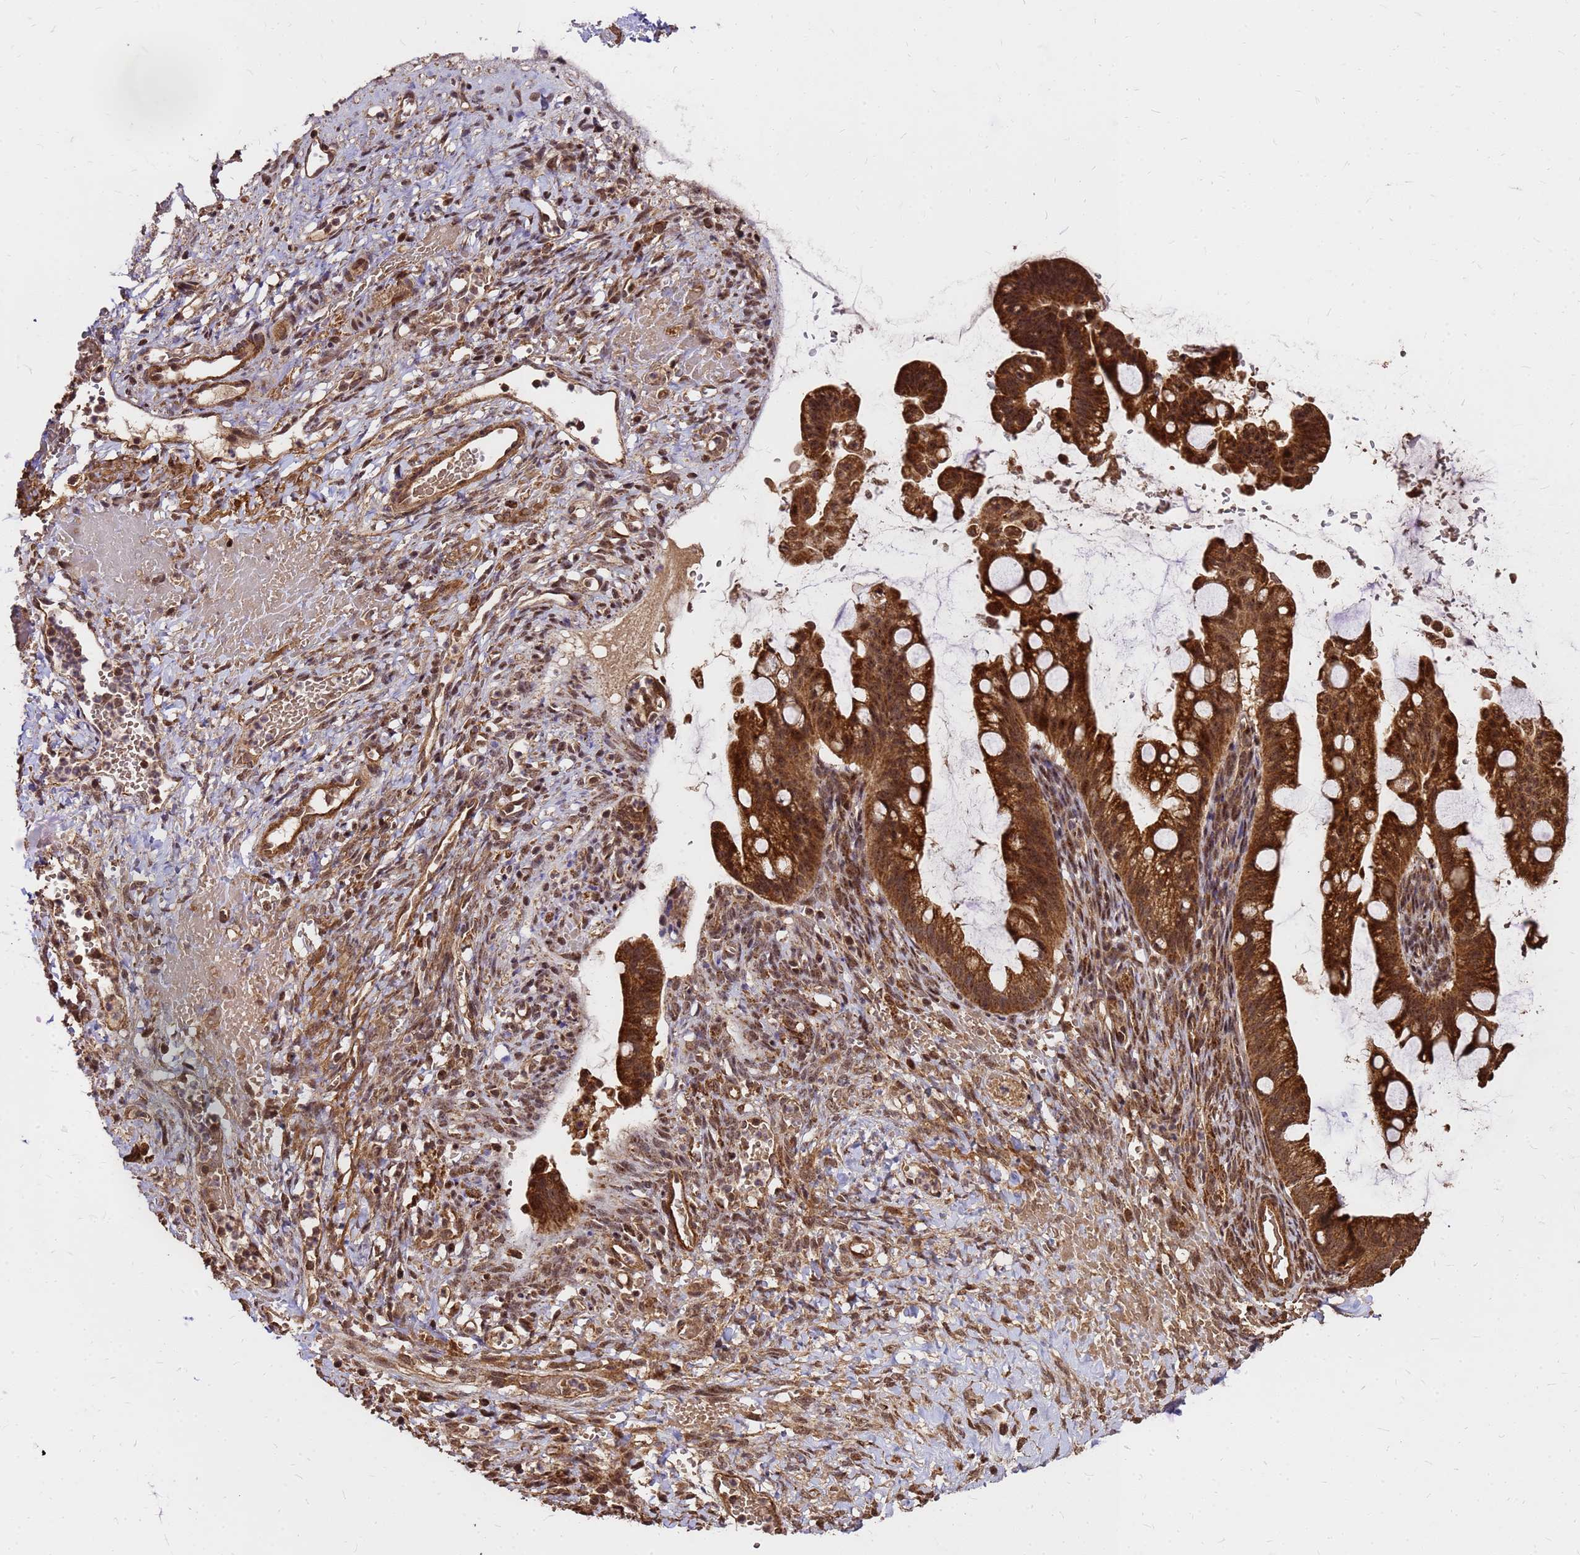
{"staining": {"intensity": "strong", "quantity": ">75%", "location": "cytoplasmic/membranous,nuclear"}, "tissue": "ovarian cancer", "cell_type": "Tumor cells", "image_type": "cancer", "snomed": [{"axis": "morphology", "description": "Cystadenocarcinoma, mucinous, NOS"}, {"axis": "topography", "description": "Ovary"}], "caption": "A photomicrograph of mucinous cystadenocarcinoma (ovarian) stained for a protein displays strong cytoplasmic/membranous and nuclear brown staining in tumor cells.", "gene": "GPATCH8", "patient": {"sex": "female", "age": 73}}